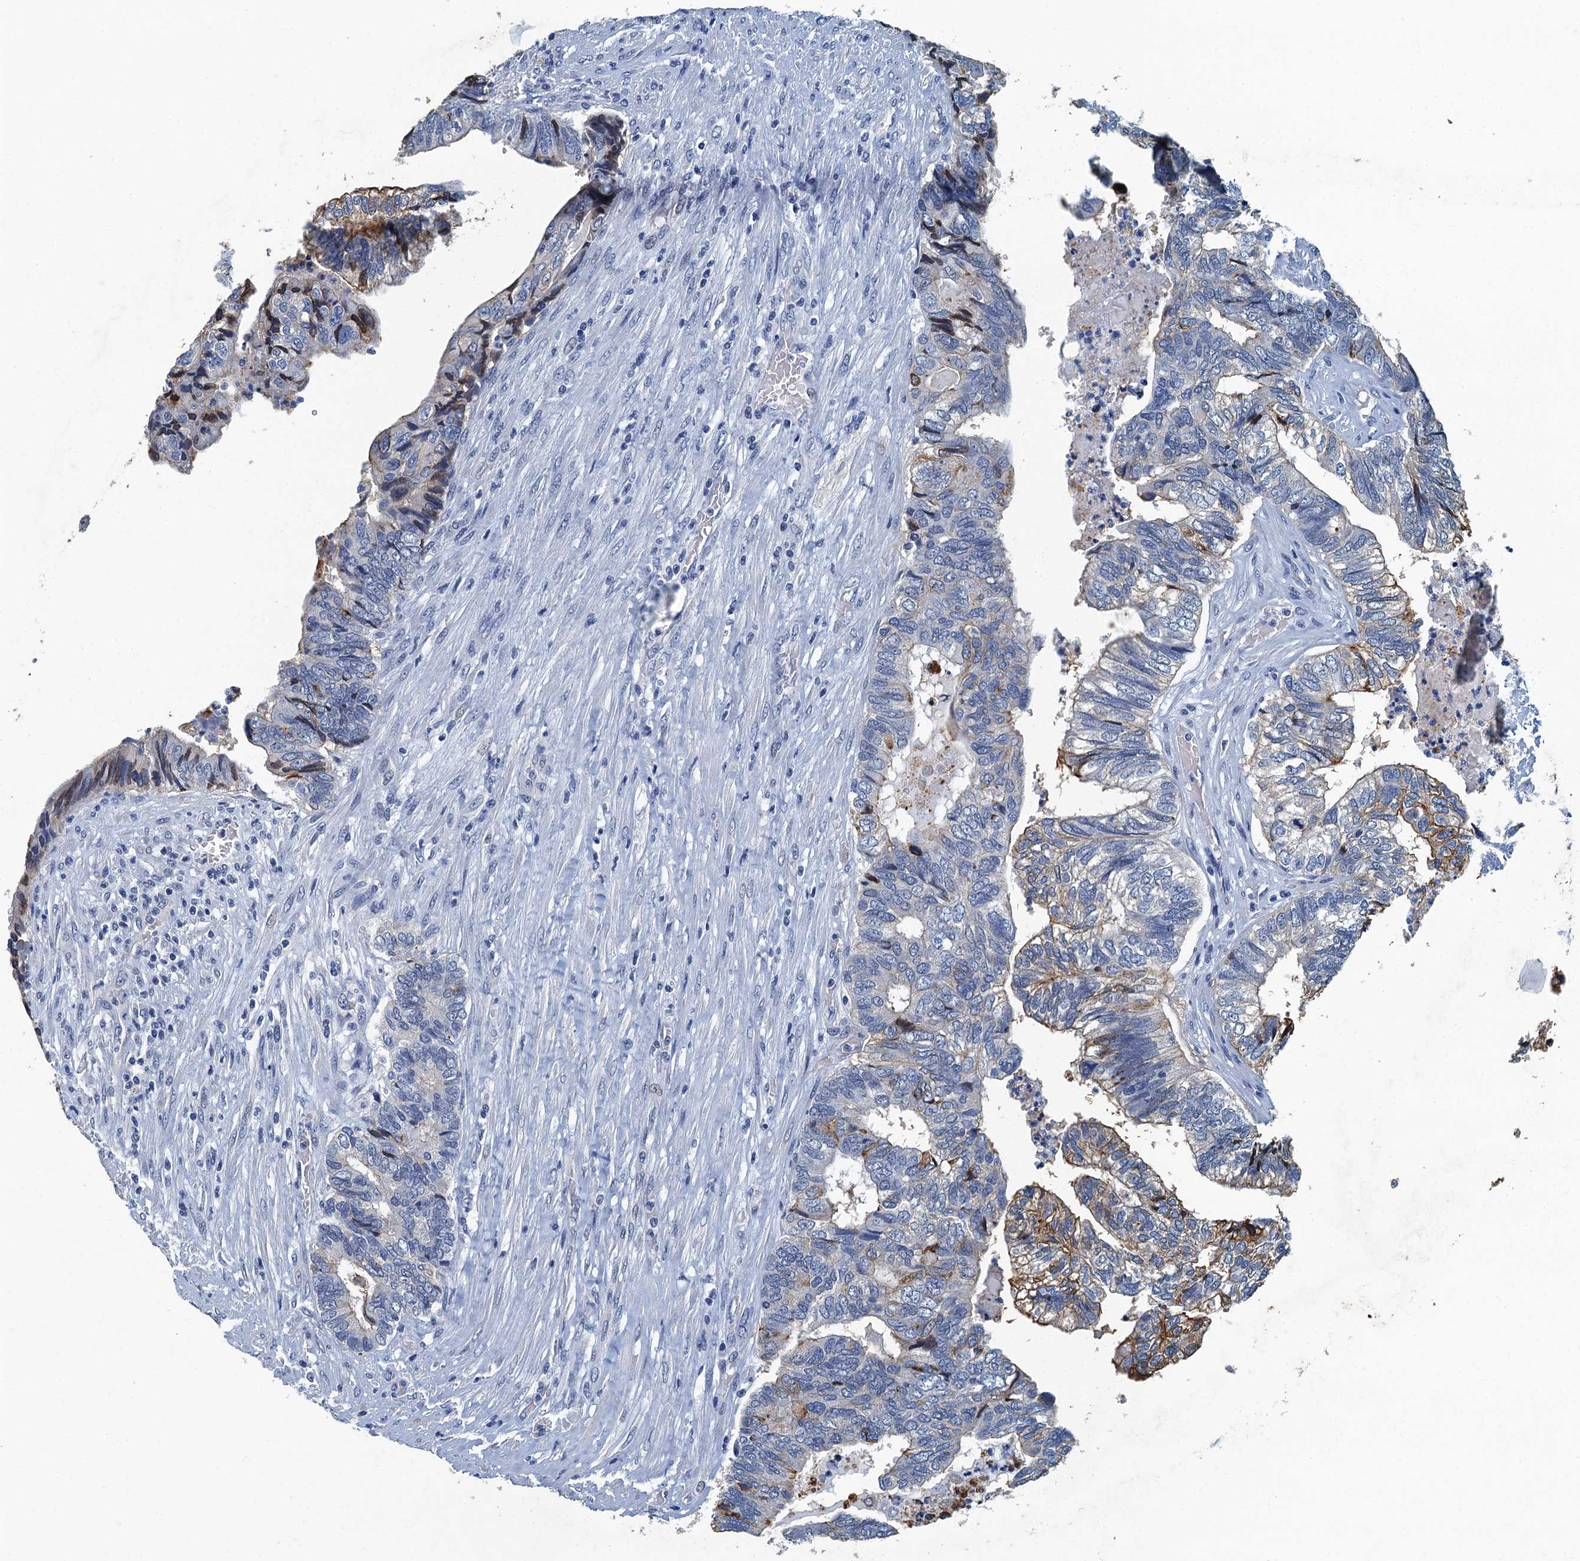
{"staining": {"intensity": "moderate", "quantity": "<25%", "location": "cytoplasmic/membranous"}, "tissue": "colorectal cancer", "cell_type": "Tumor cells", "image_type": "cancer", "snomed": [{"axis": "morphology", "description": "Adenocarcinoma, NOS"}, {"axis": "topography", "description": "Colon"}], "caption": "There is low levels of moderate cytoplasmic/membranous staining in tumor cells of colorectal cancer, as demonstrated by immunohistochemical staining (brown color).", "gene": "GADL1", "patient": {"sex": "female", "age": 67}}